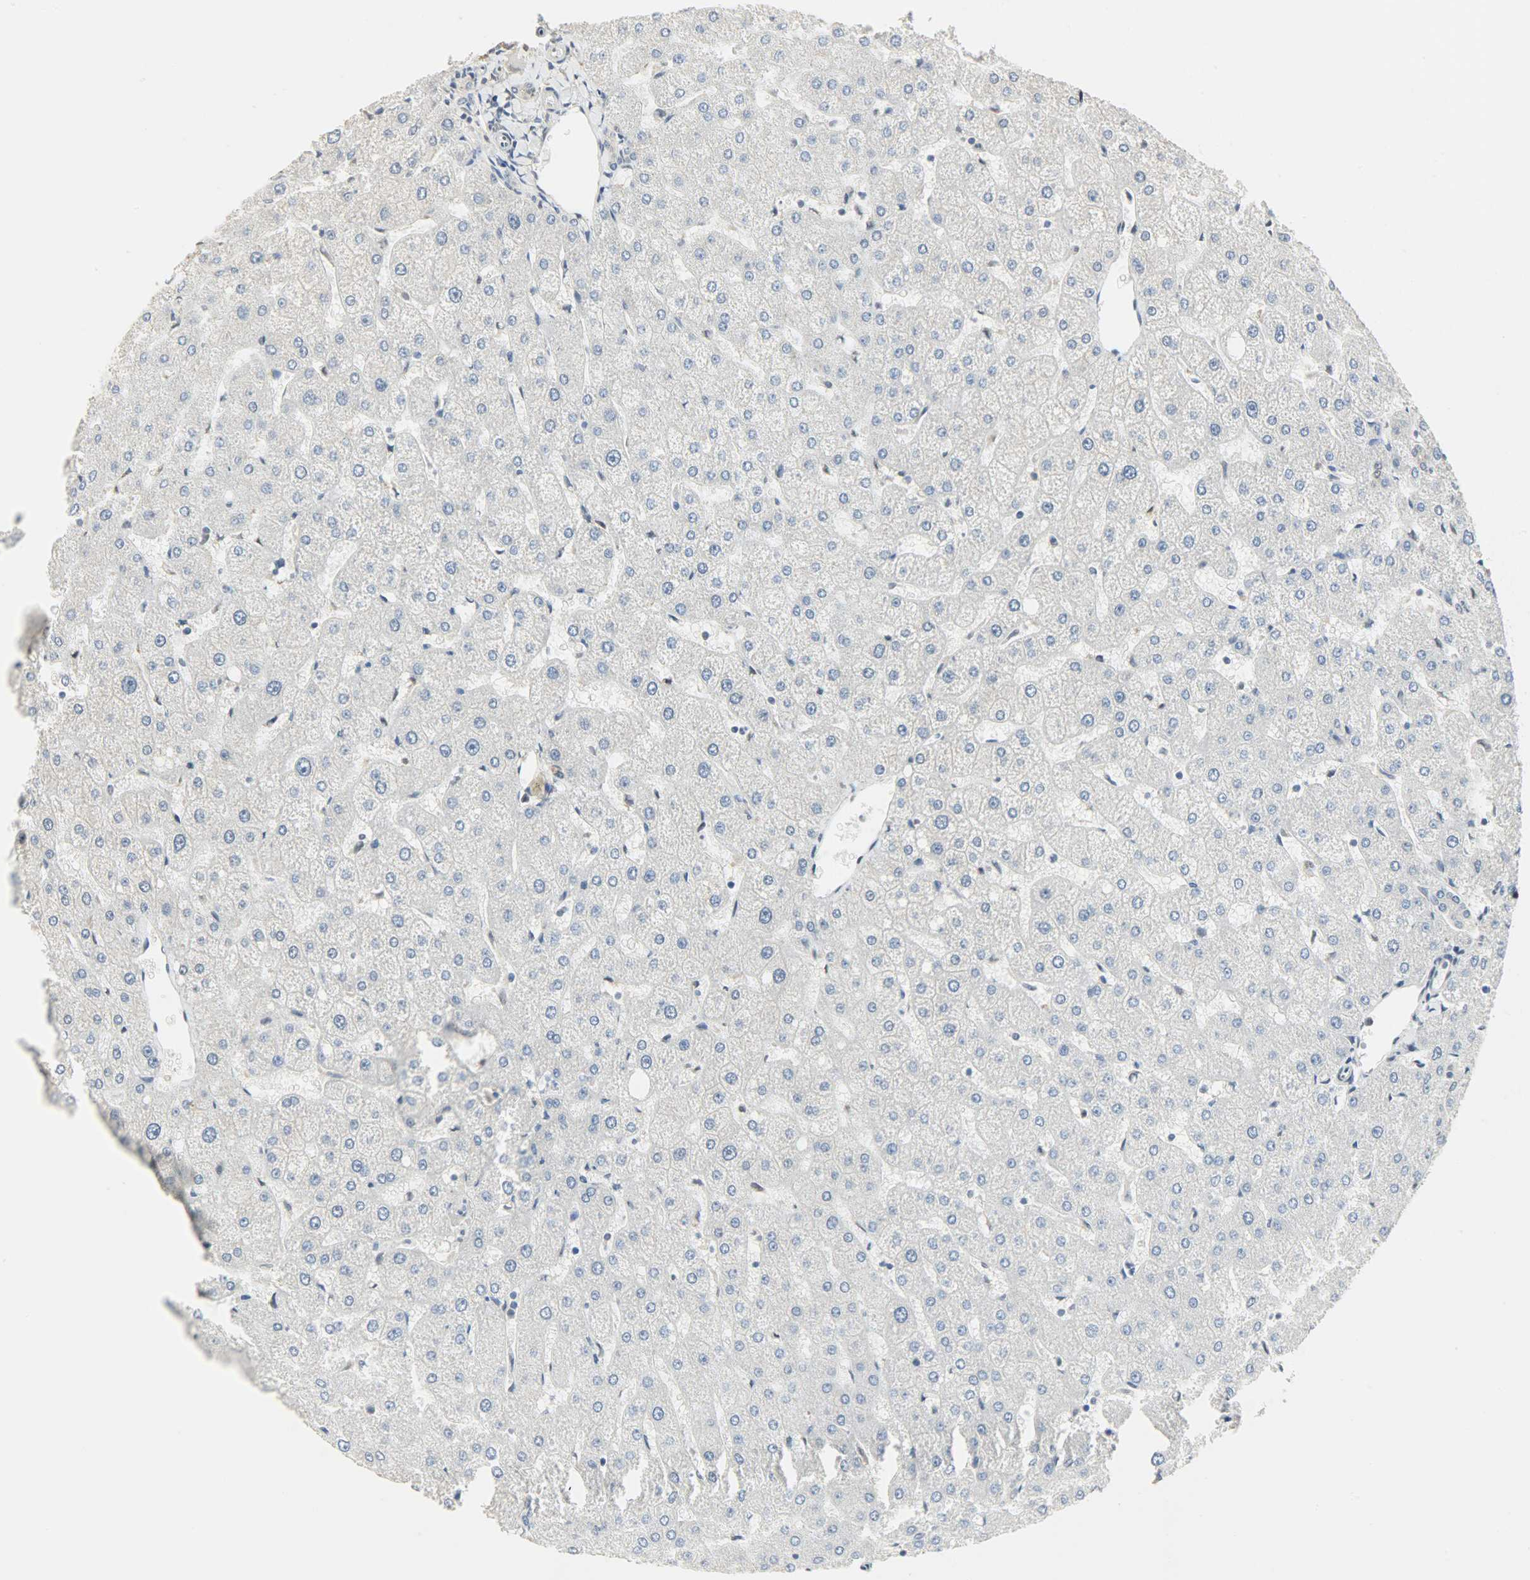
{"staining": {"intensity": "negative", "quantity": "none", "location": "none"}, "tissue": "liver", "cell_type": "Cholangiocytes", "image_type": "normal", "snomed": [{"axis": "morphology", "description": "Normal tissue, NOS"}, {"axis": "topography", "description": "Liver"}], "caption": "Liver stained for a protein using IHC shows no staining cholangiocytes.", "gene": "NPEPL1", "patient": {"sex": "male", "age": 67}}